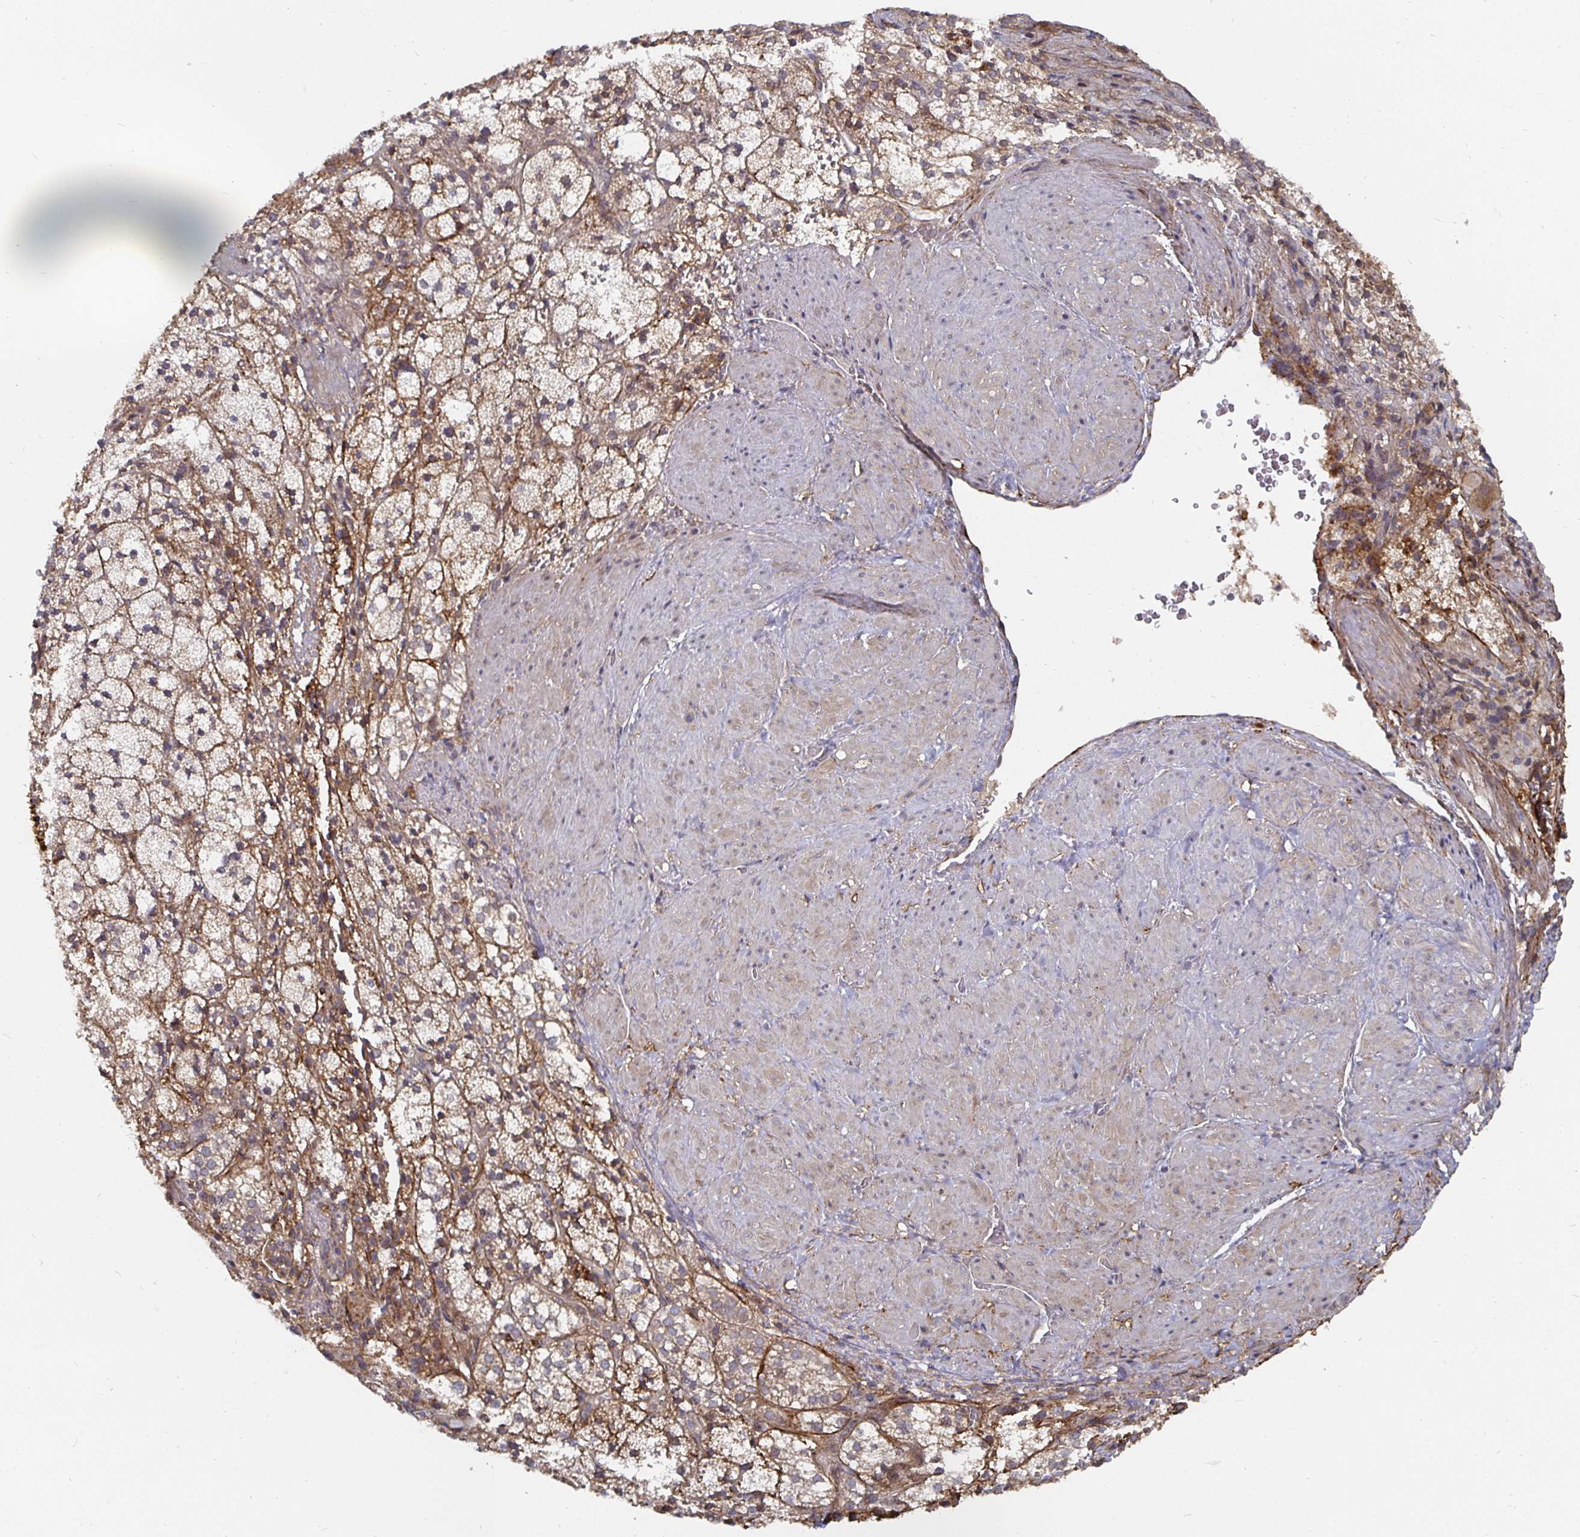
{"staining": {"intensity": "weak", "quantity": ">75%", "location": "cytoplasmic/membranous"}, "tissue": "adrenal gland", "cell_type": "Glandular cells", "image_type": "normal", "snomed": [{"axis": "morphology", "description": "Normal tissue, NOS"}, {"axis": "topography", "description": "Adrenal gland"}], "caption": "Glandular cells reveal low levels of weak cytoplasmic/membranous expression in about >75% of cells in unremarkable adrenal gland. The protein of interest is shown in brown color, while the nuclei are stained blue.", "gene": "GJA4", "patient": {"sex": "male", "age": 53}}